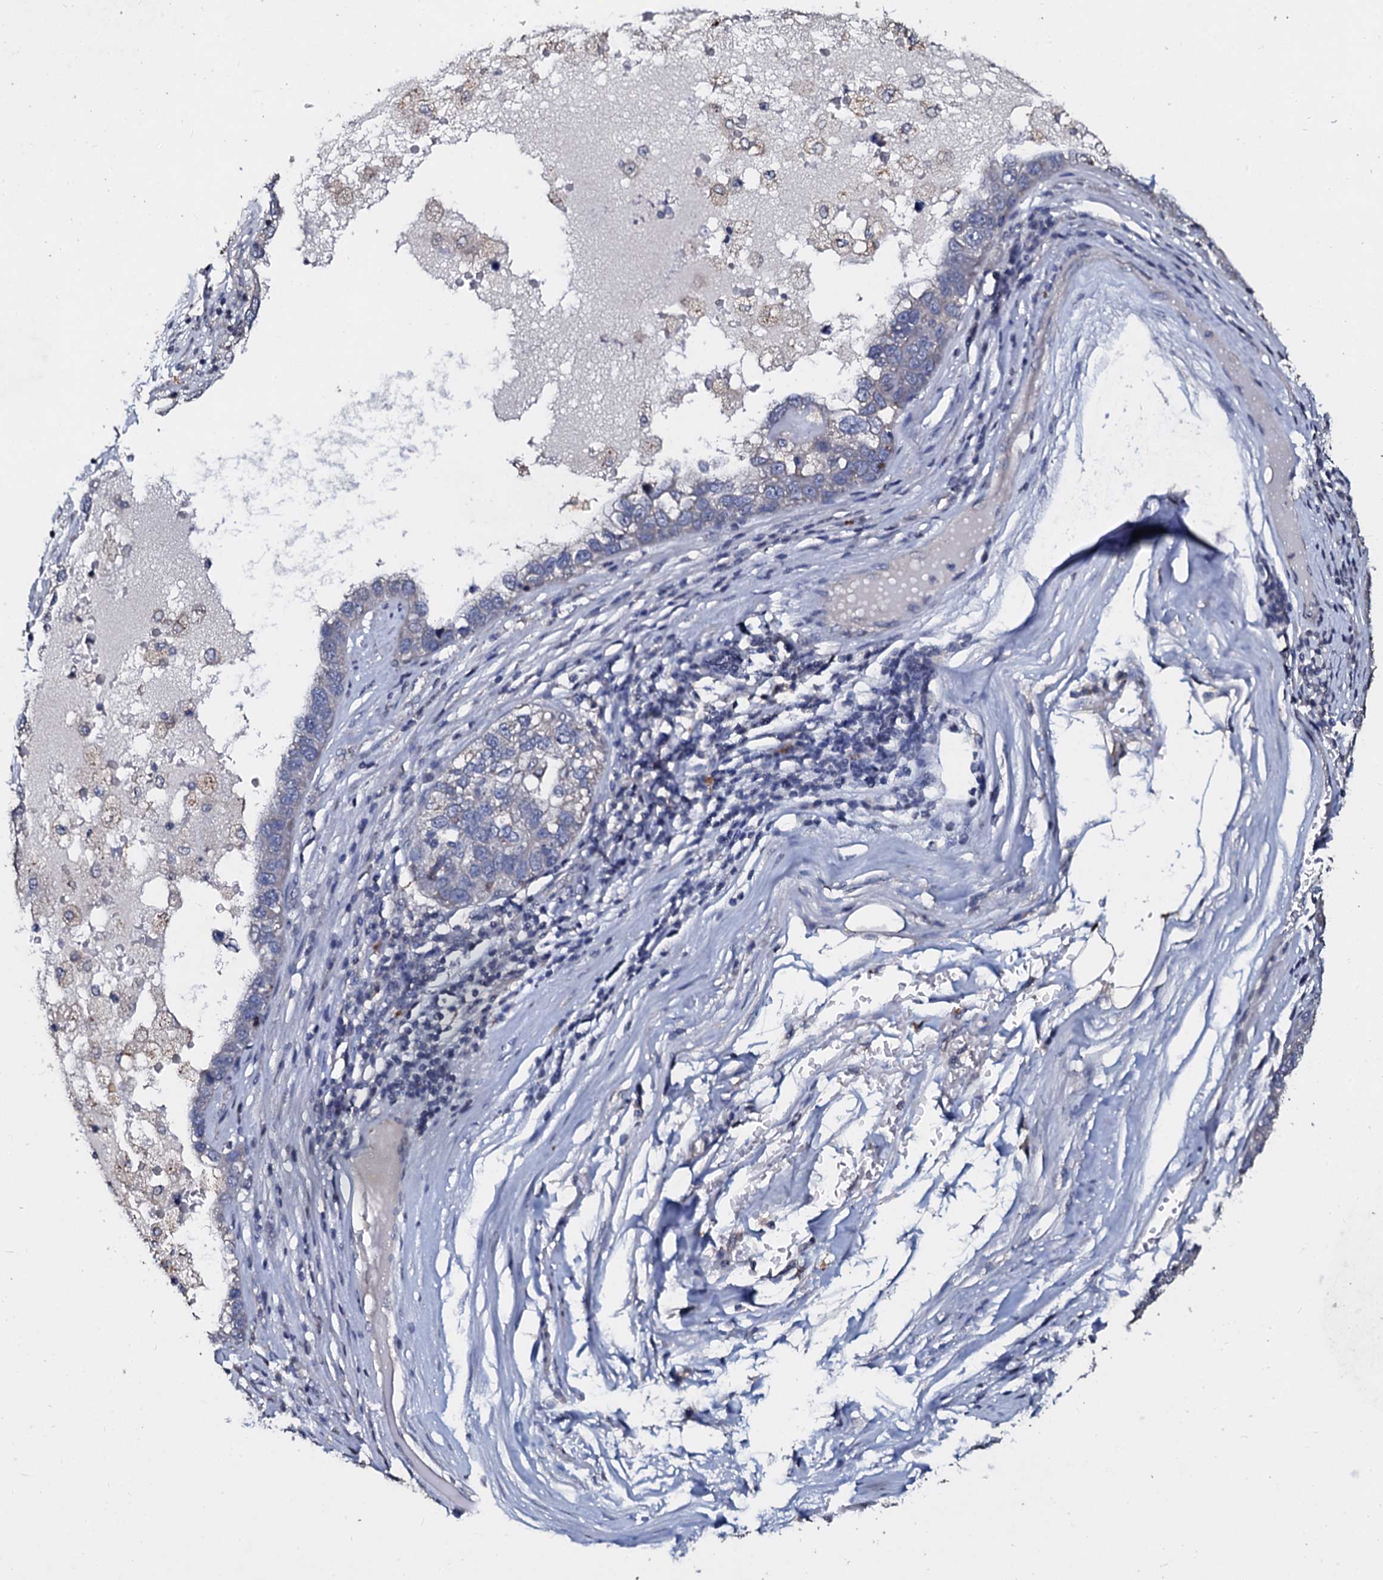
{"staining": {"intensity": "negative", "quantity": "none", "location": "none"}, "tissue": "pancreatic cancer", "cell_type": "Tumor cells", "image_type": "cancer", "snomed": [{"axis": "morphology", "description": "Adenocarcinoma, NOS"}, {"axis": "topography", "description": "Pancreas"}], "caption": "Immunohistochemistry image of neoplastic tissue: pancreatic cancer stained with DAB (3,3'-diaminobenzidine) reveals no significant protein positivity in tumor cells. Brightfield microscopy of immunohistochemistry stained with DAB (brown) and hematoxylin (blue), captured at high magnification.", "gene": "SLC37A4", "patient": {"sex": "female", "age": 61}}